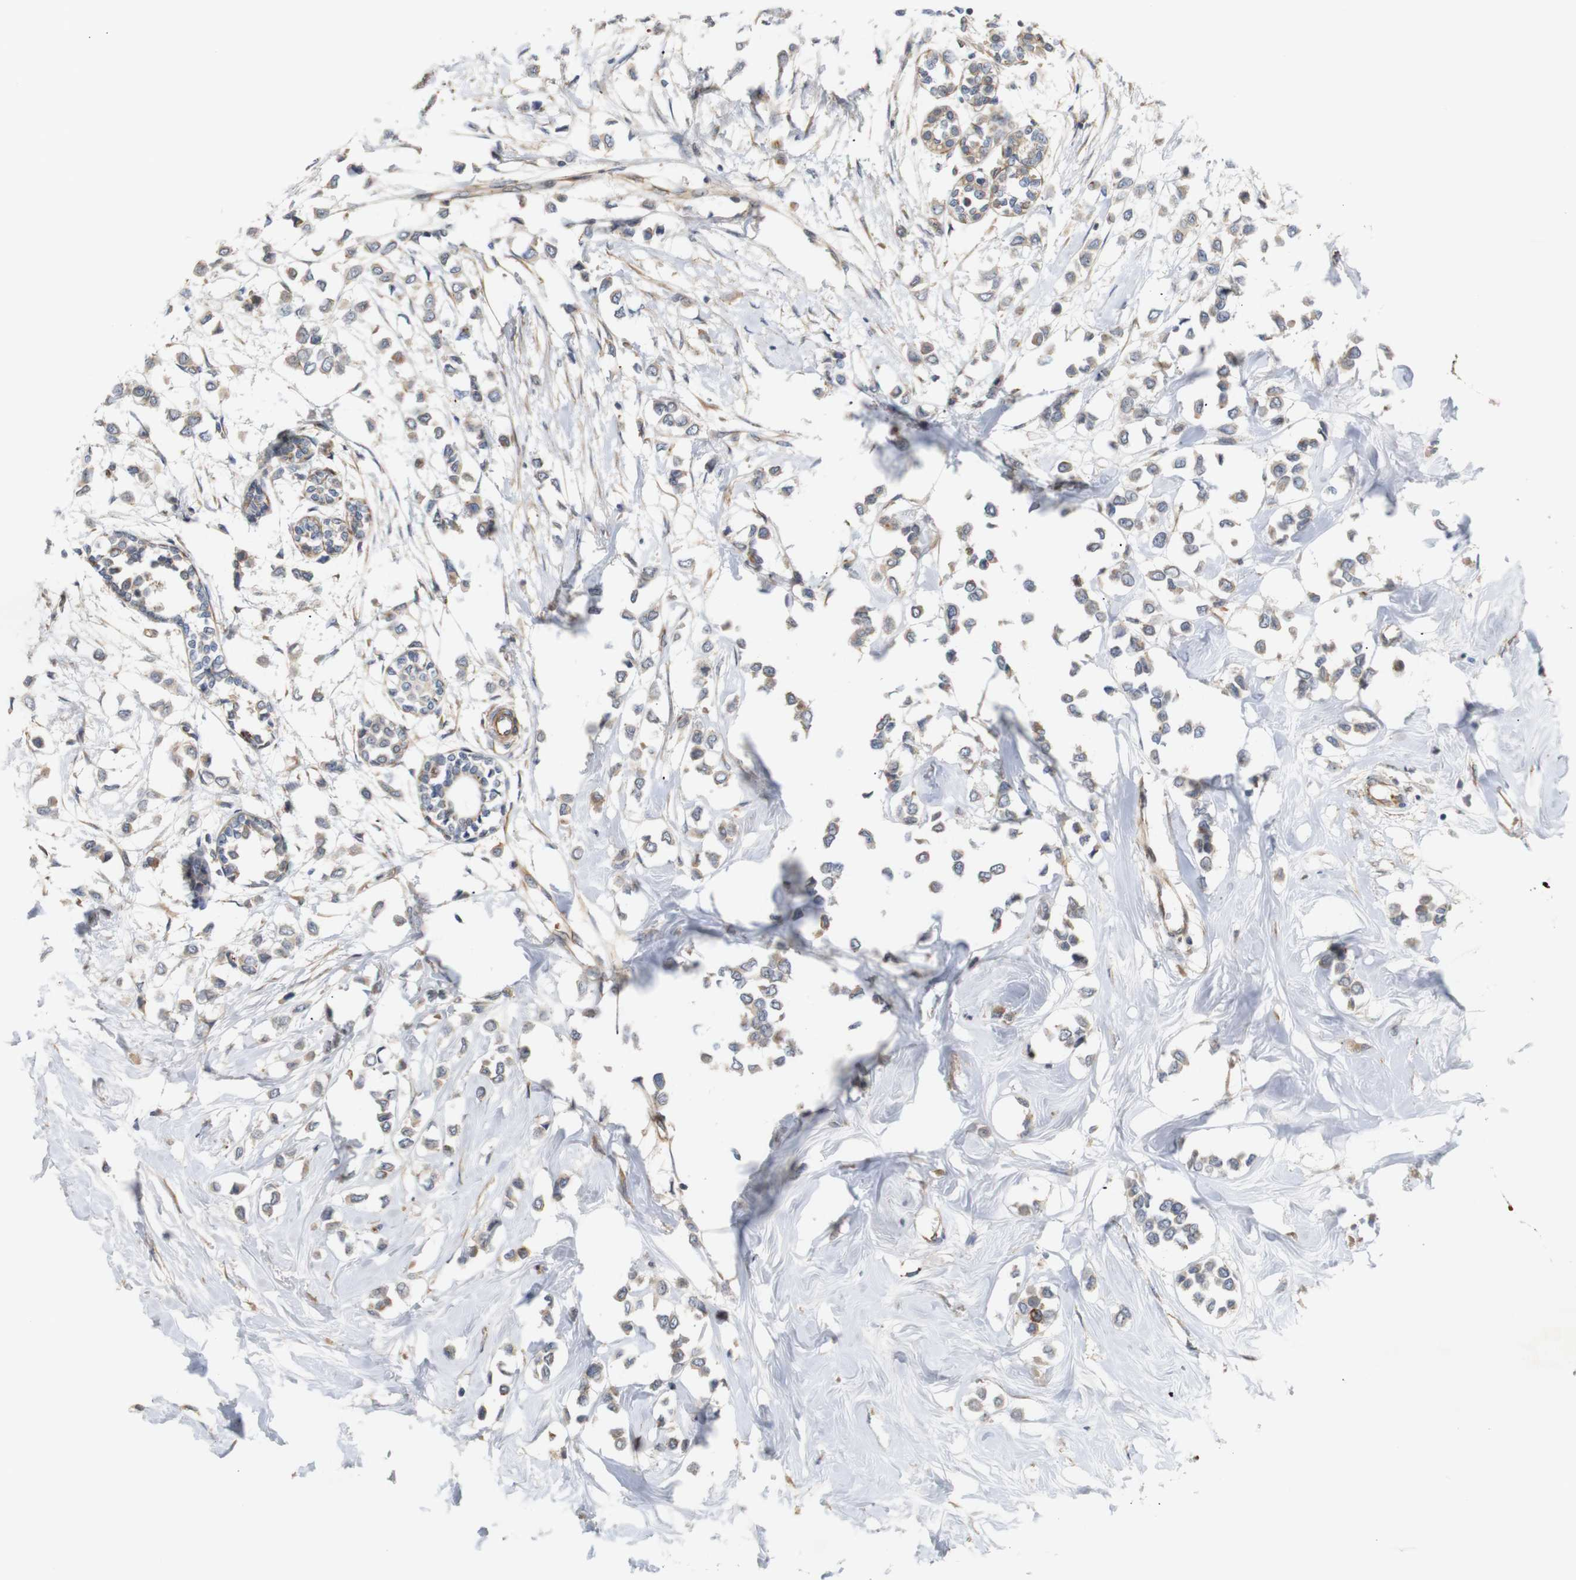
{"staining": {"intensity": "weak", "quantity": ">75%", "location": "cytoplasmic/membranous"}, "tissue": "breast cancer", "cell_type": "Tumor cells", "image_type": "cancer", "snomed": [{"axis": "morphology", "description": "Lobular carcinoma"}, {"axis": "topography", "description": "Breast"}], "caption": "Protein expression analysis of human breast cancer reveals weak cytoplasmic/membranous staining in approximately >75% of tumor cells. (DAB IHC with brightfield microscopy, high magnification).", "gene": "RPTOR", "patient": {"sex": "female", "age": 51}}